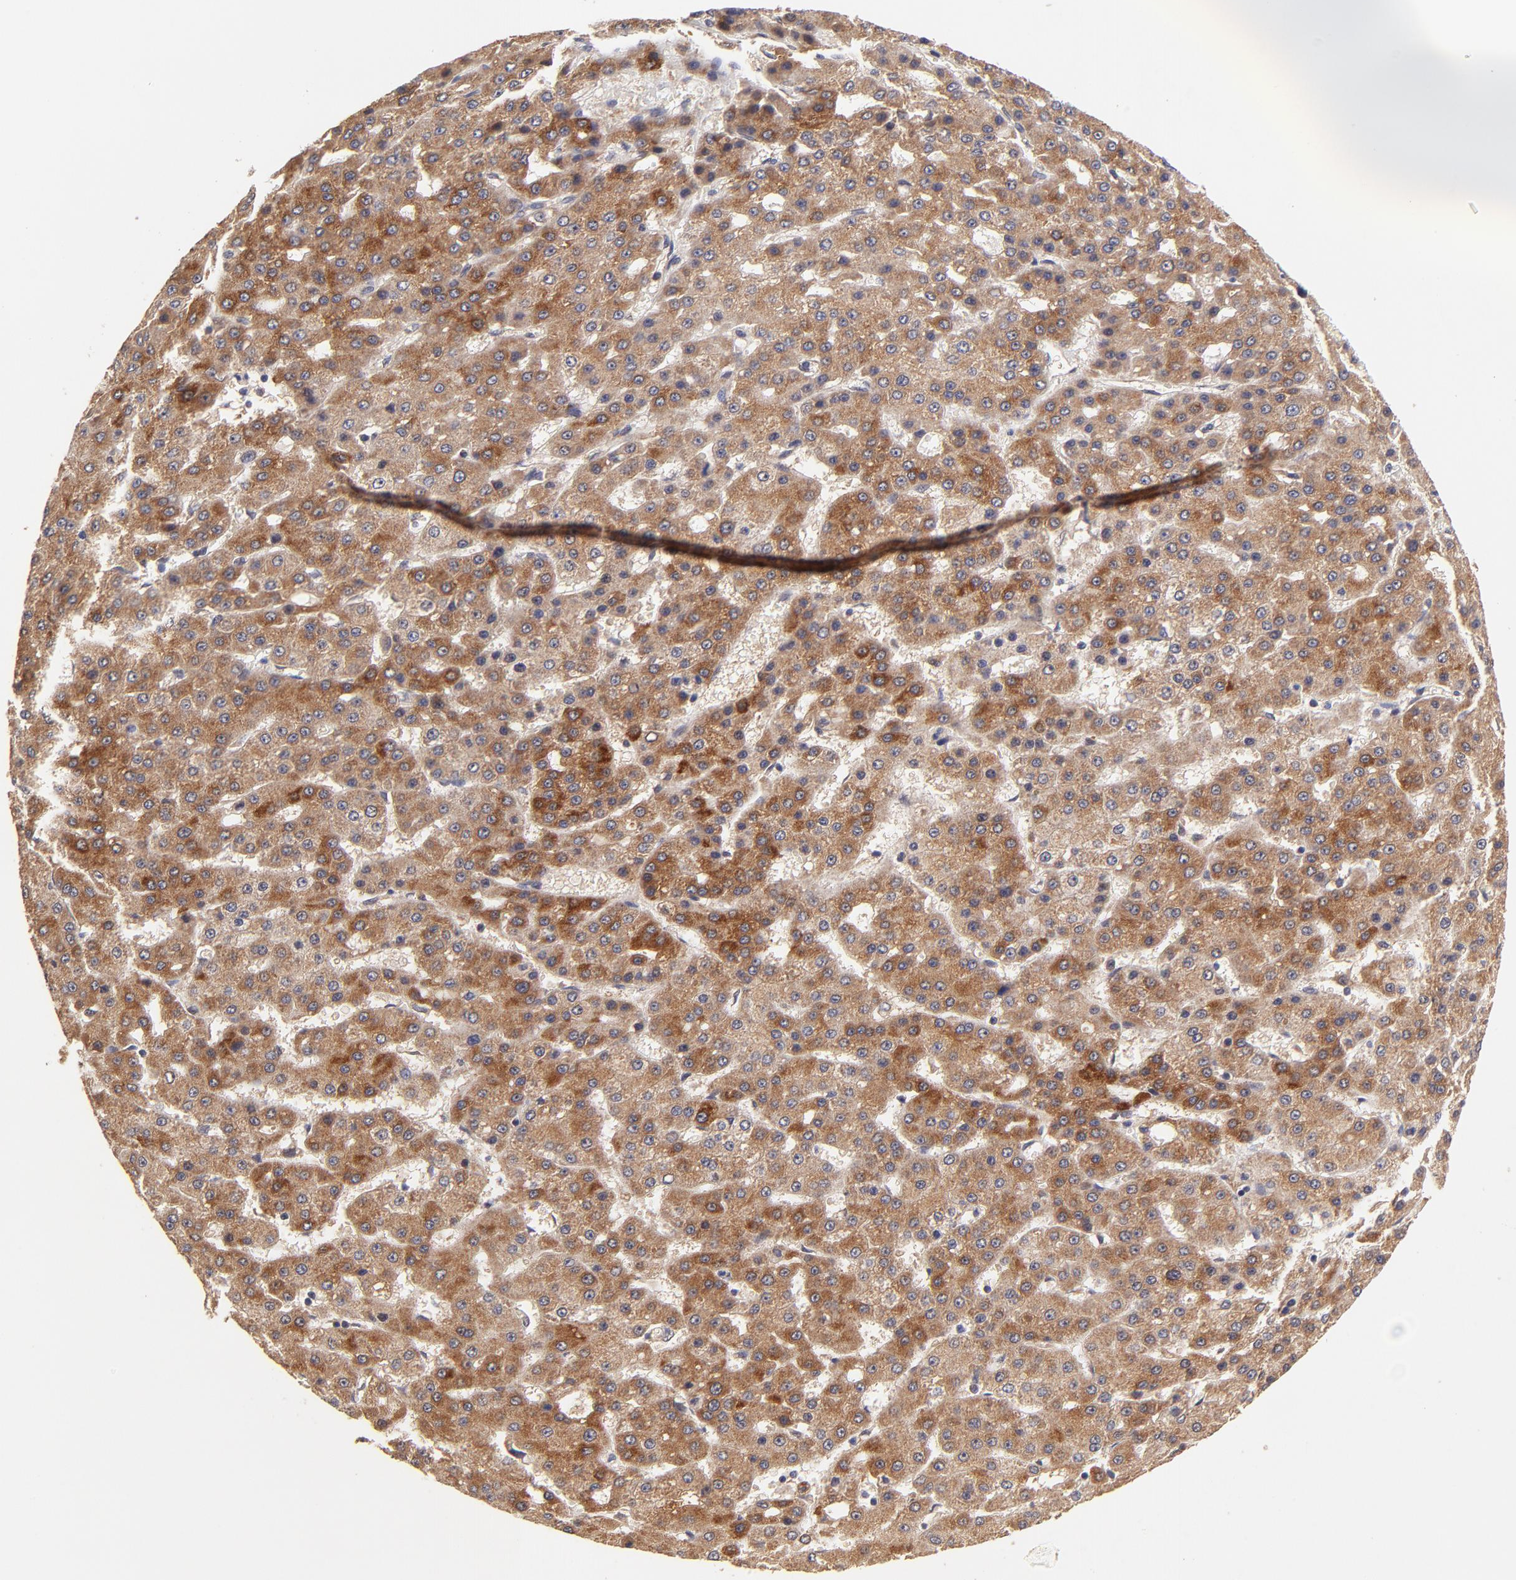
{"staining": {"intensity": "moderate", "quantity": ">75%", "location": "cytoplasmic/membranous"}, "tissue": "liver cancer", "cell_type": "Tumor cells", "image_type": "cancer", "snomed": [{"axis": "morphology", "description": "Carcinoma, Hepatocellular, NOS"}, {"axis": "topography", "description": "Liver"}], "caption": "Human liver cancer stained with a brown dye shows moderate cytoplasmic/membranous positive staining in approximately >75% of tumor cells.", "gene": "TNFAIP3", "patient": {"sex": "male", "age": 47}}